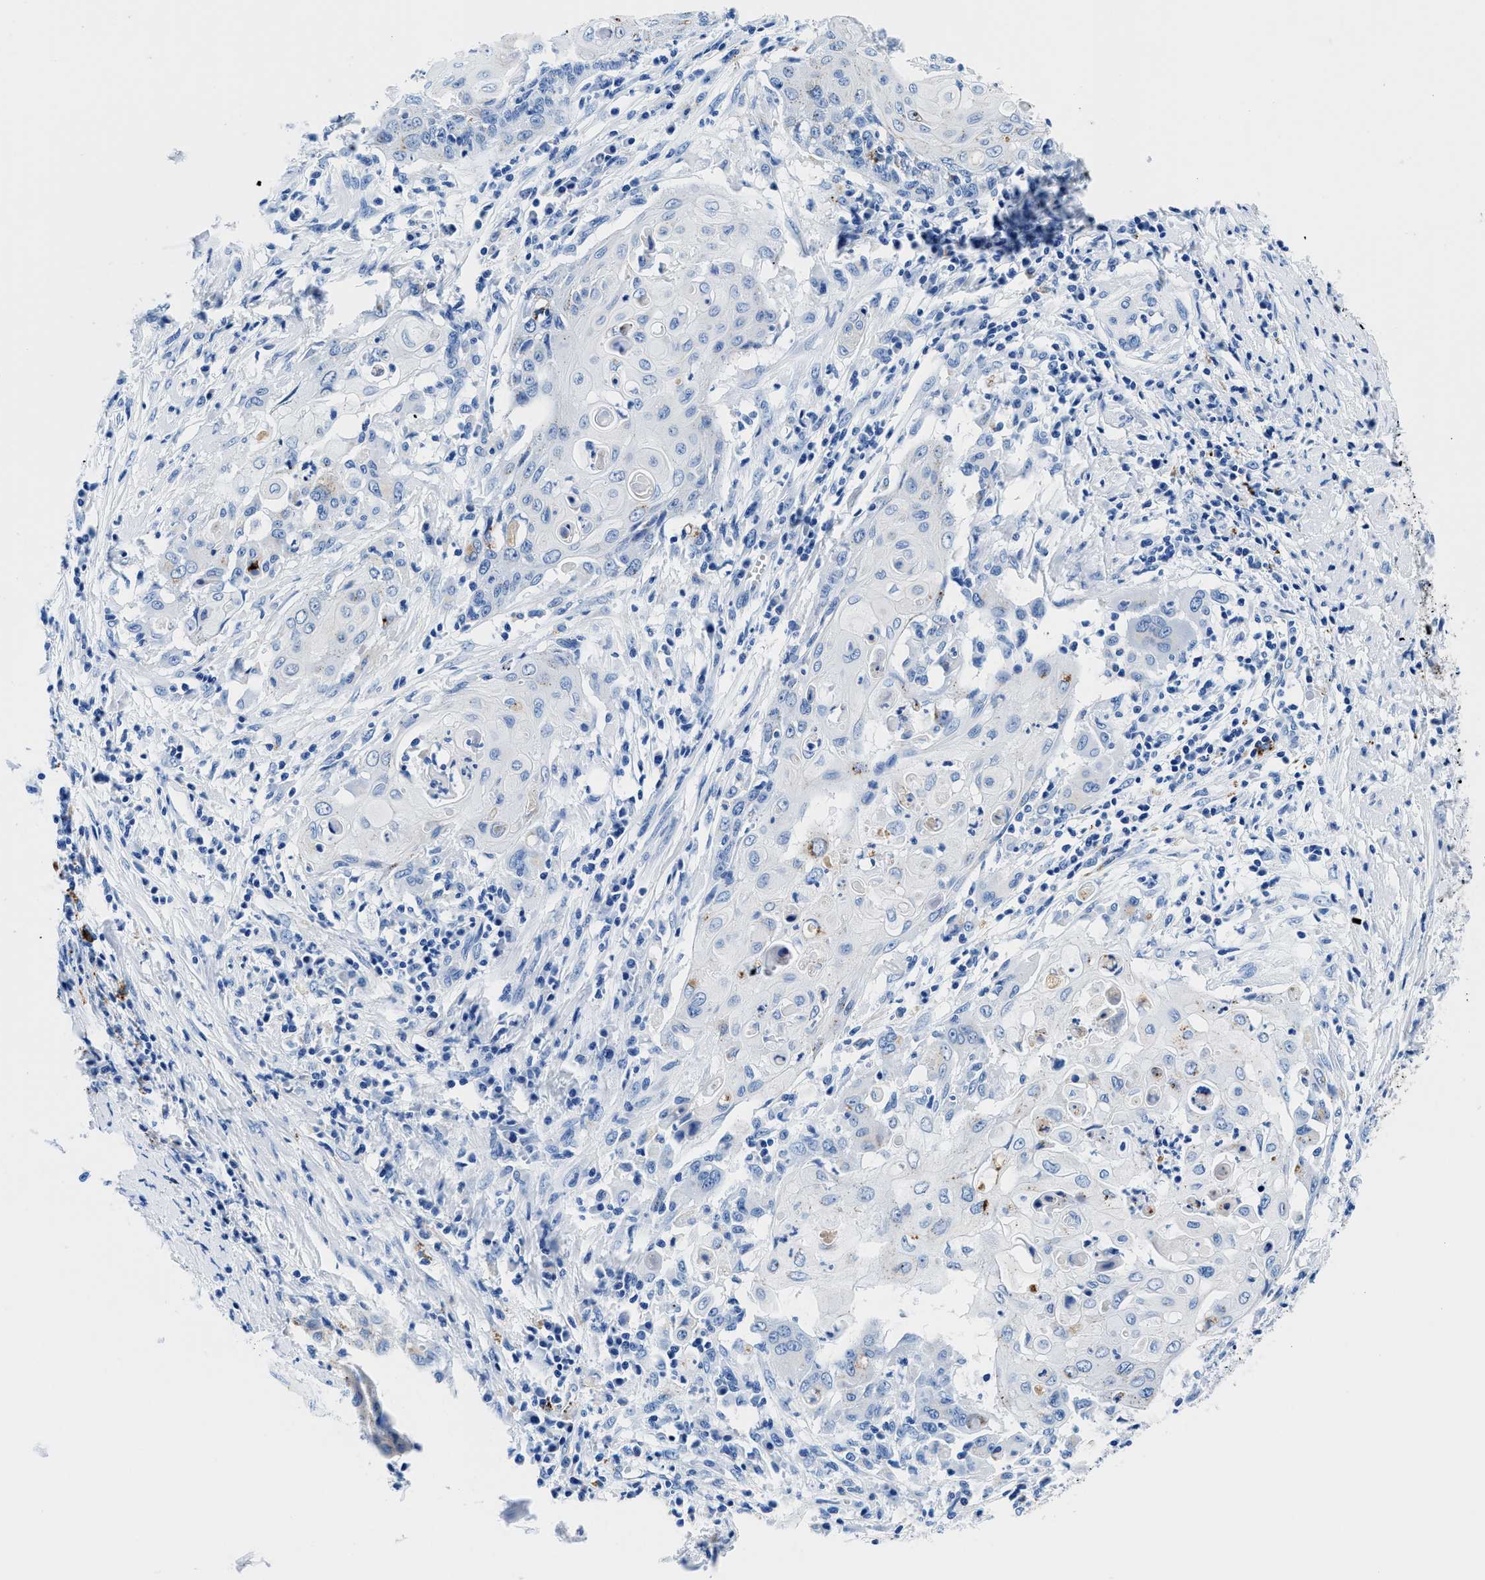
{"staining": {"intensity": "negative", "quantity": "none", "location": "none"}, "tissue": "cervical cancer", "cell_type": "Tumor cells", "image_type": "cancer", "snomed": [{"axis": "morphology", "description": "Squamous cell carcinoma, NOS"}, {"axis": "topography", "description": "Cervix"}], "caption": "Tumor cells are negative for brown protein staining in cervical cancer.", "gene": "OR14K1", "patient": {"sex": "female", "age": 39}}